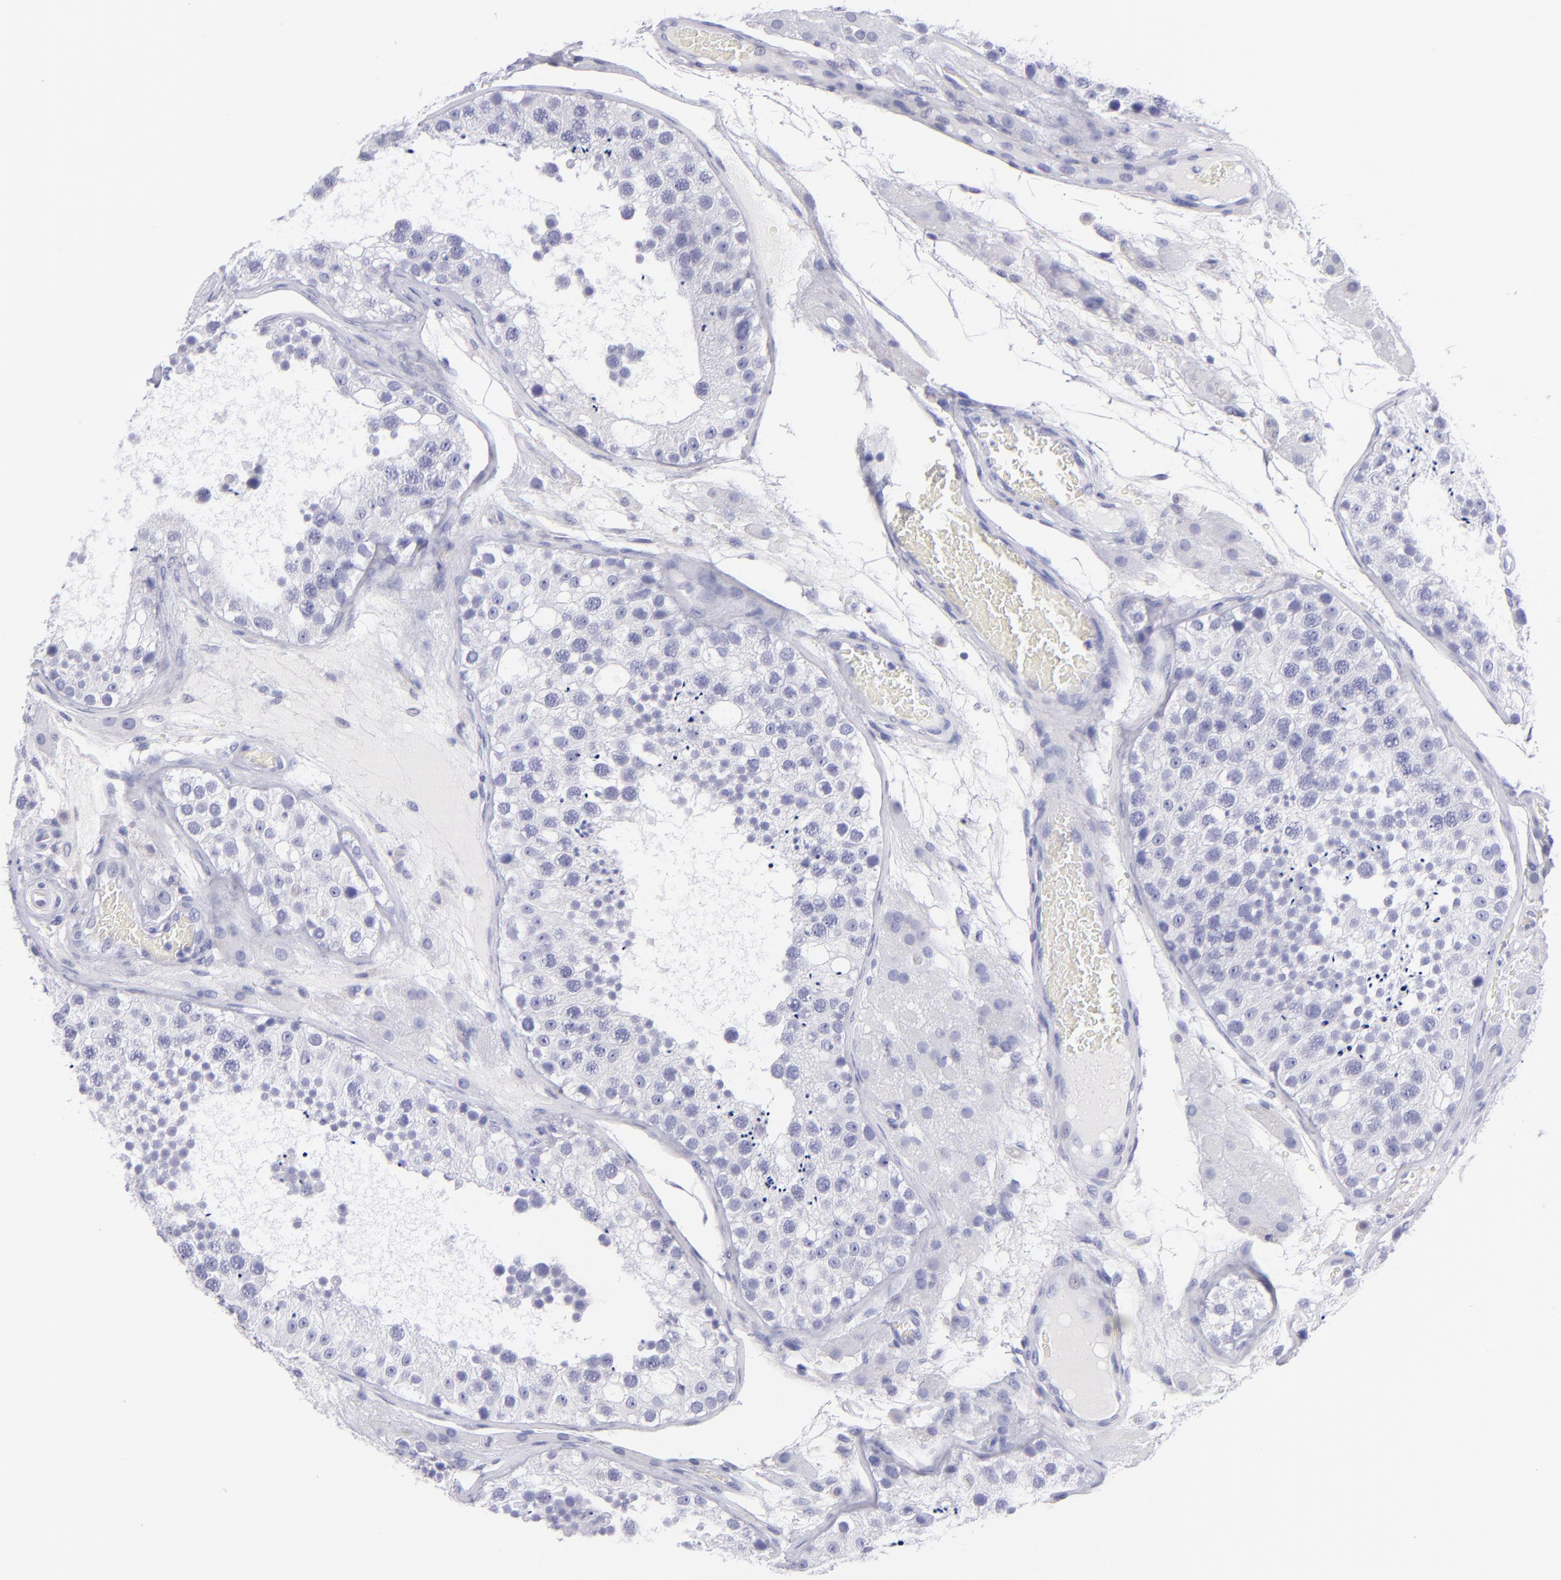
{"staining": {"intensity": "negative", "quantity": "none", "location": "none"}, "tissue": "testis", "cell_type": "Cells in seminiferous ducts", "image_type": "normal", "snomed": [{"axis": "morphology", "description": "Normal tissue, NOS"}, {"axis": "topography", "description": "Testis"}], "caption": "The immunohistochemistry (IHC) histopathology image has no significant staining in cells in seminiferous ducts of testis.", "gene": "CNP", "patient": {"sex": "male", "age": 26}}